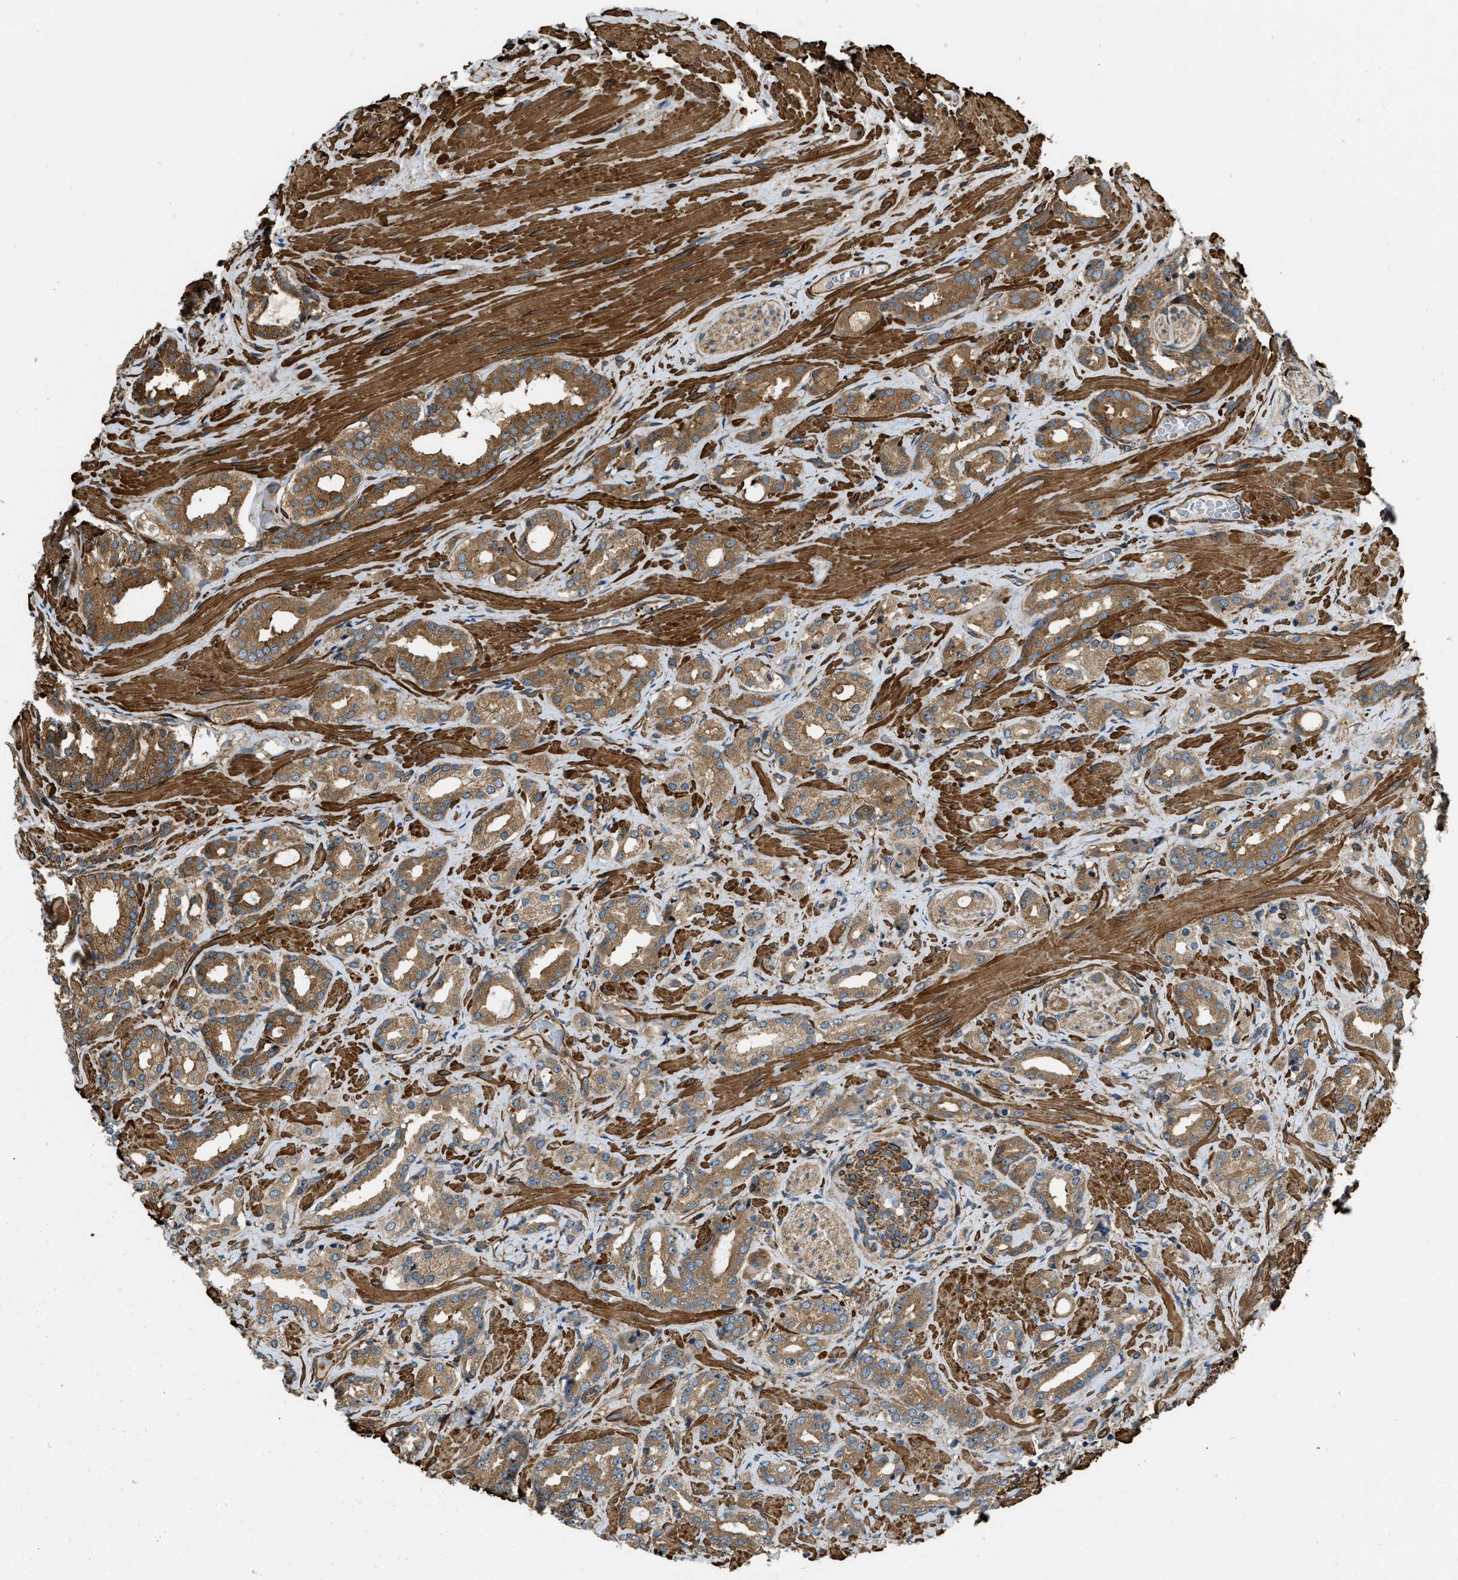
{"staining": {"intensity": "moderate", "quantity": ">75%", "location": "cytoplasmic/membranous"}, "tissue": "prostate cancer", "cell_type": "Tumor cells", "image_type": "cancer", "snomed": [{"axis": "morphology", "description": "Adenocarcinoma, High grade"}, {"axis": "topography", "description": "Prostate"}], "caption": "Protein expression analysis of prostate cancer shows moderate cytoplasmic/membranous positivity in approximately >75% of tumor cells.", "gene": "YARS1", "patient": {"sex": "male", "age": 64}}